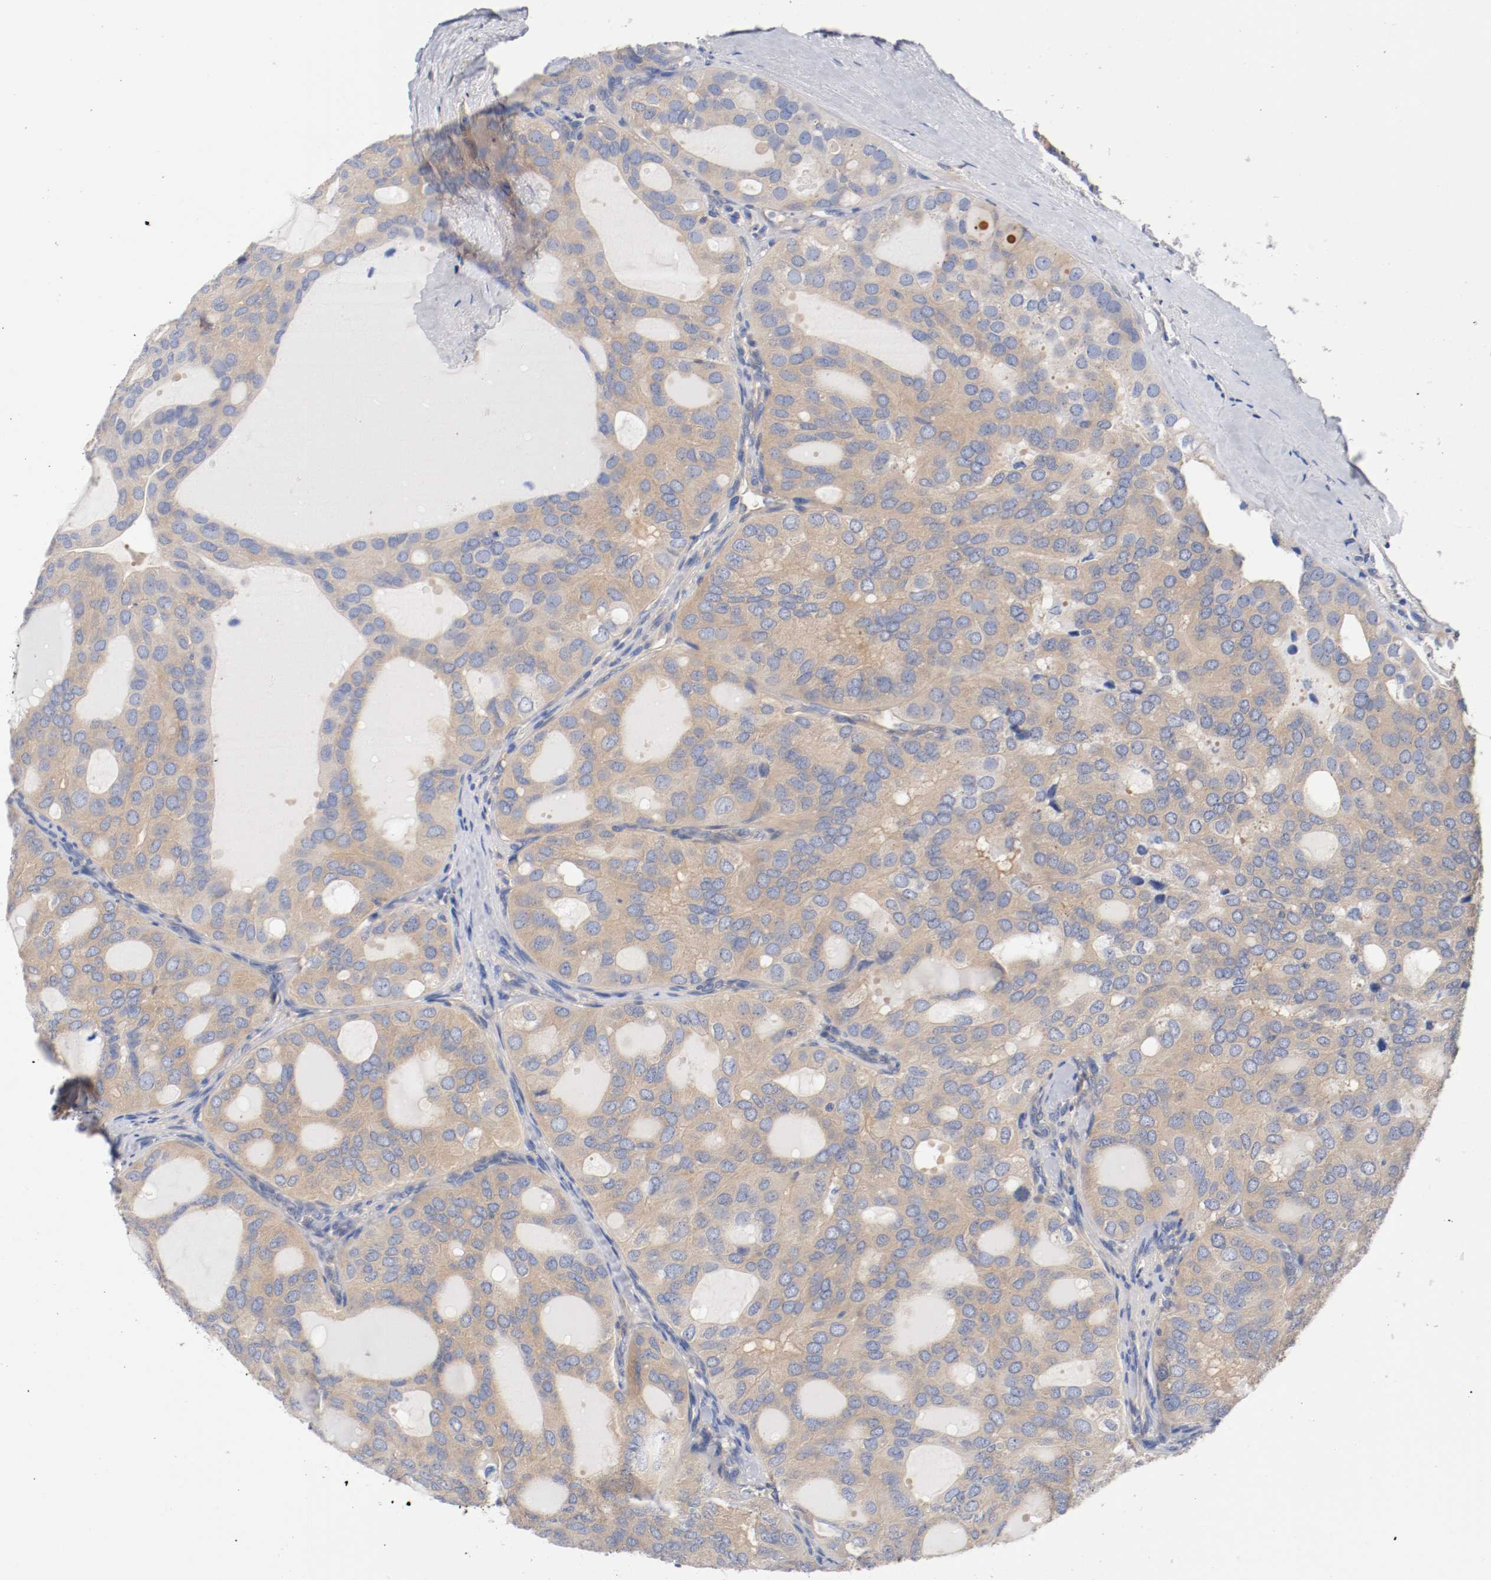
{"staining": {"intensity": "moderate", "quantity": ">75%", "location": "cytoplasmic/membranous"}, "tissue": "thyroid cancer", "cell_type": "Tumor cells", "image_type": "cancer", "snomed": [{"axis": "morphology", "description": "Follicular adenoma carcinoma, NOS"}, {"axis": "topography", "description": "Thyroid gland"}], "caption": "The immunohistochemical stain labels moderate cytoplasmic/membranous staining in tumor cells of follicular adenoma carcinoma (thyroid) tissue.", "gene": "HGS", "patient": {"sex": "male", "age": 75}}